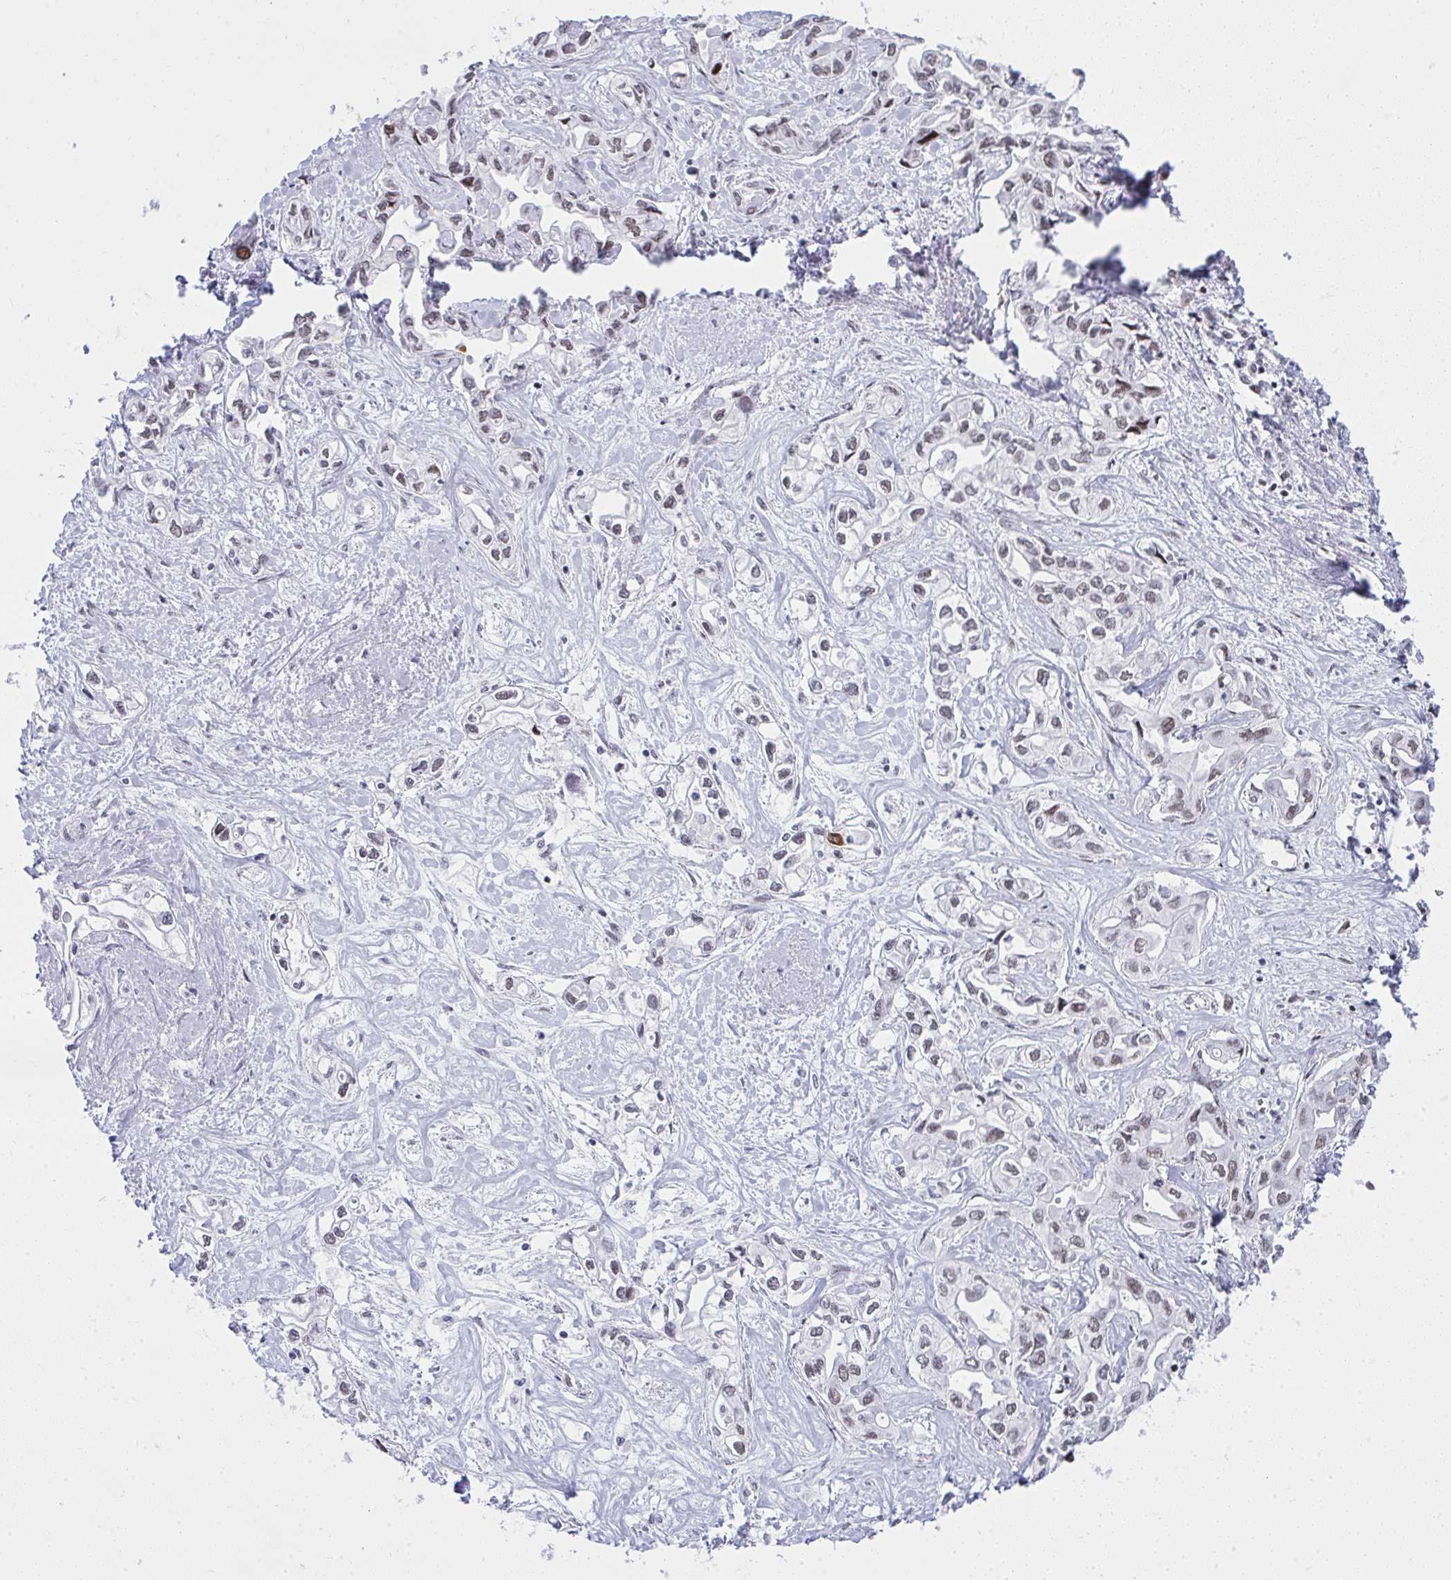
{"staining": {"intensity": "weak", "quantity": ">75%", "location": "nuclear"}, "tissue": "liver cancer", "cell_type": "Tumor cells", "image_type": "cancer", "snomed": [{"axis": "morphology", "description": "Cholangiocarcinoma"}, {"axis": "topography", "description": "Liver"}], "caption": "Liver cancer (cholangiocarcinoma) stained with a brown dye demonstrates weak nuclear positive staining in about >75% of tumor cells.", "gene": "GLDN", "patient": {"sex": "female", "age": 64}}